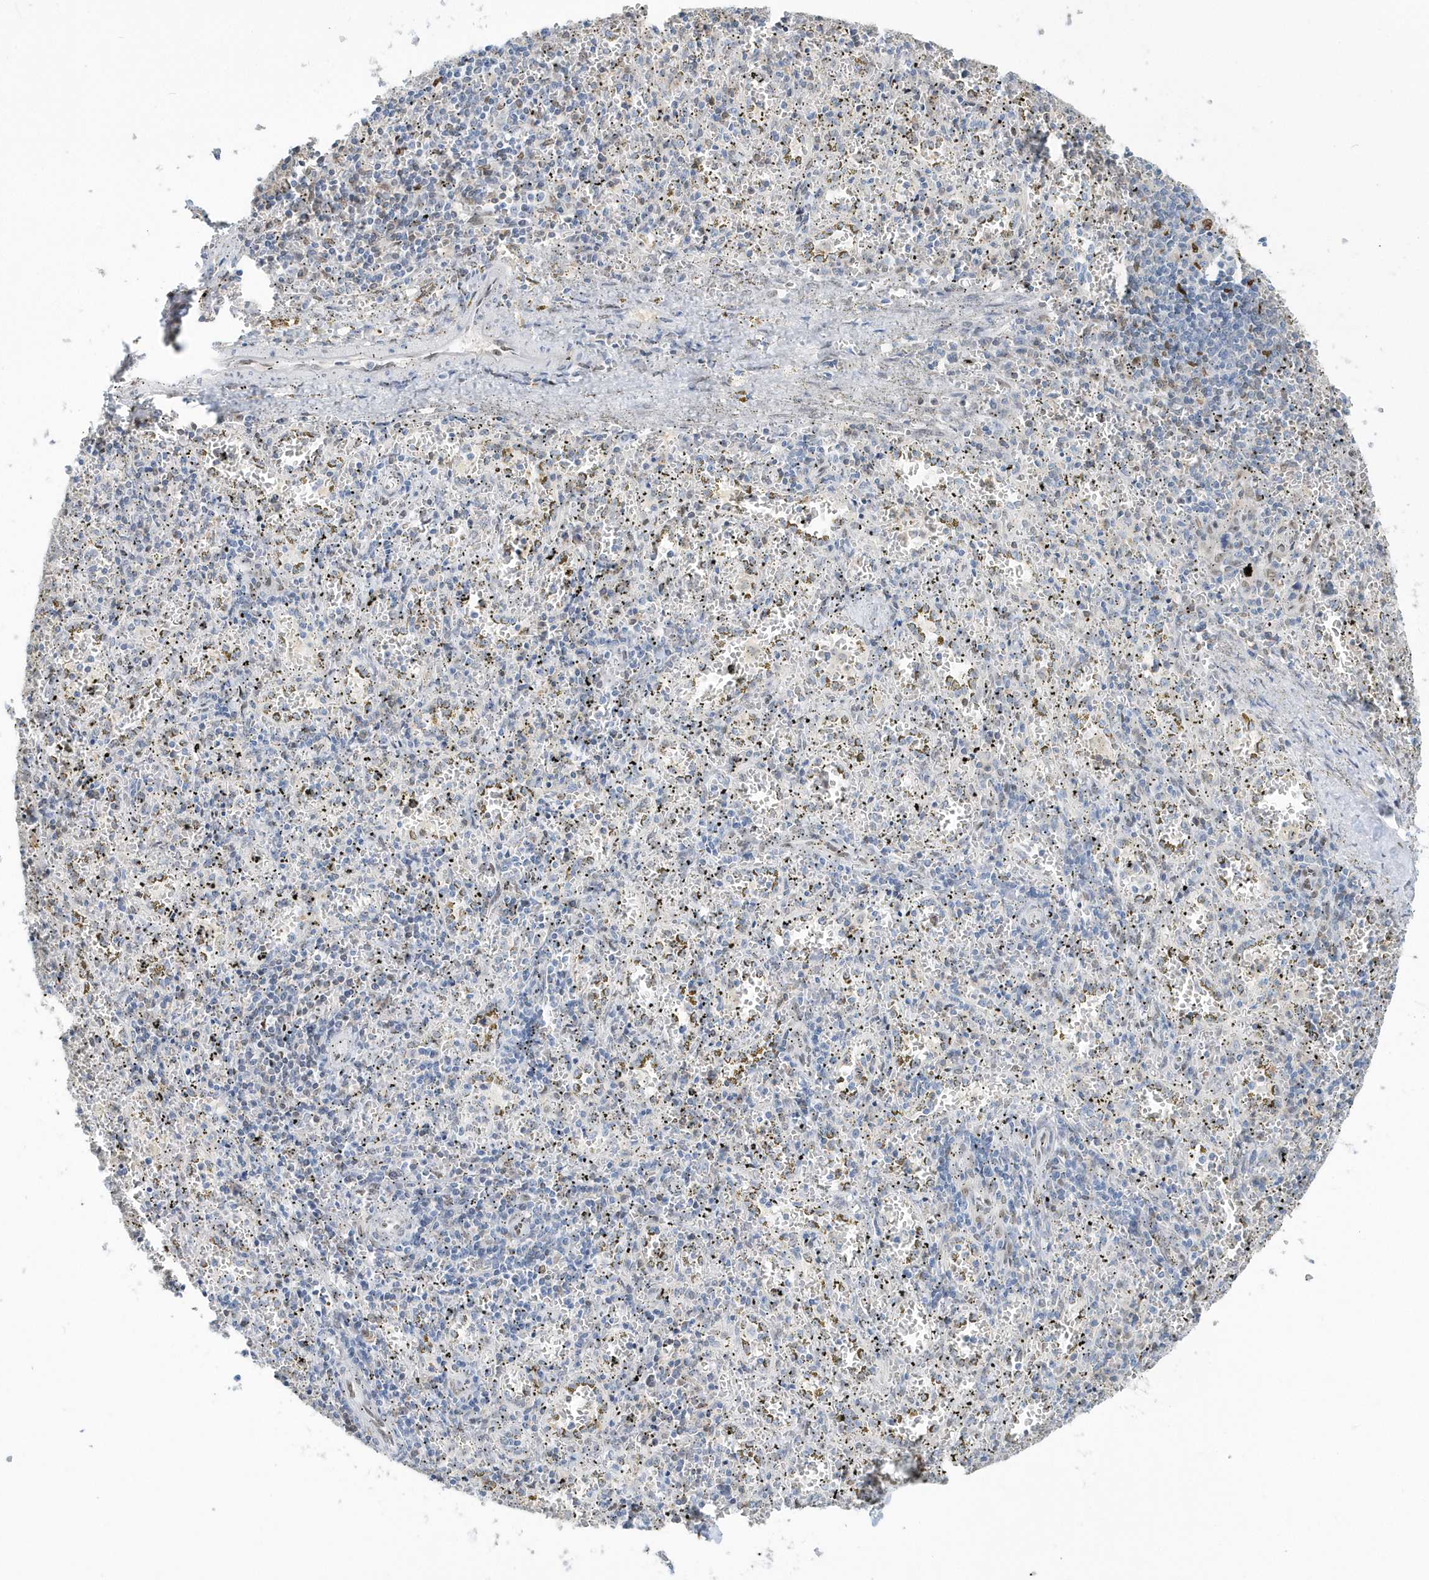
{"staining": {"intensity": "weak", "quantity": "<25%", "location": "cytoplasmic/membranous"}, "tissue": "spleen", "cell_type": "Cells in red pulp", "image_type": "normal", "snomed": [{"axis": "morphology", "description": "Normal tissue, NOS"}, {"axis": "topography", "description": "Spleen"}], "caption": "DAB (3,3'-diaminobenzidine) immunohistochemical staining of unremarkable spleen shows no significant expression in cells in red pulp.", "gene": "MACROH2A2", "patient": {"sex": "male", "age": 11}}